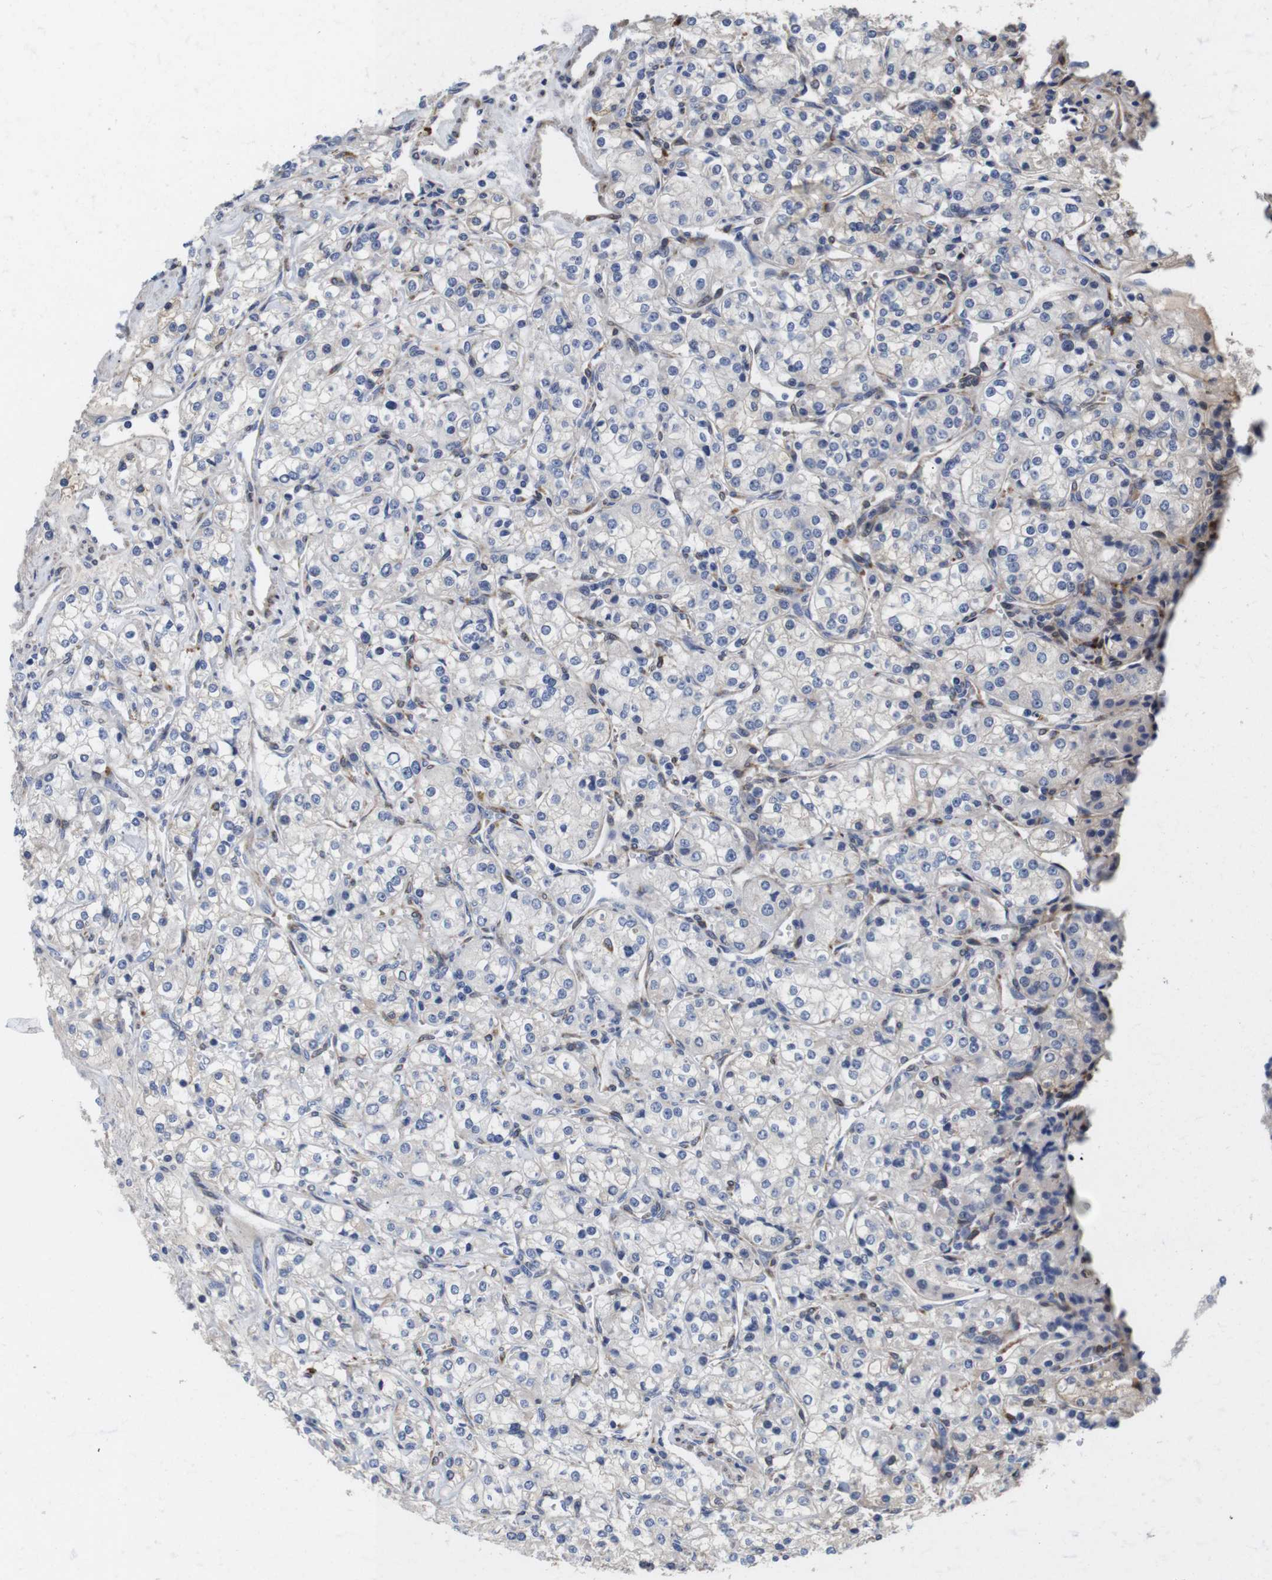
{"staining": {"intensity": "negative", "quantity": "none", "location": "none"}, "tissue": "renal cancer", "cell_type": "Tumor cells", "image_type": "cancer", "snomed": [{"axis": "morphology", "description": "Adenocarcinoma, NOS"}, {"axis": "topography", "description": "Kidney"}], "caption": "DAB immunohistochemical staining of human renal cancer displays no significant expression in tumor cells.", "gene": "SPRY3", "patient": {"sex": "male", "age": 77}}